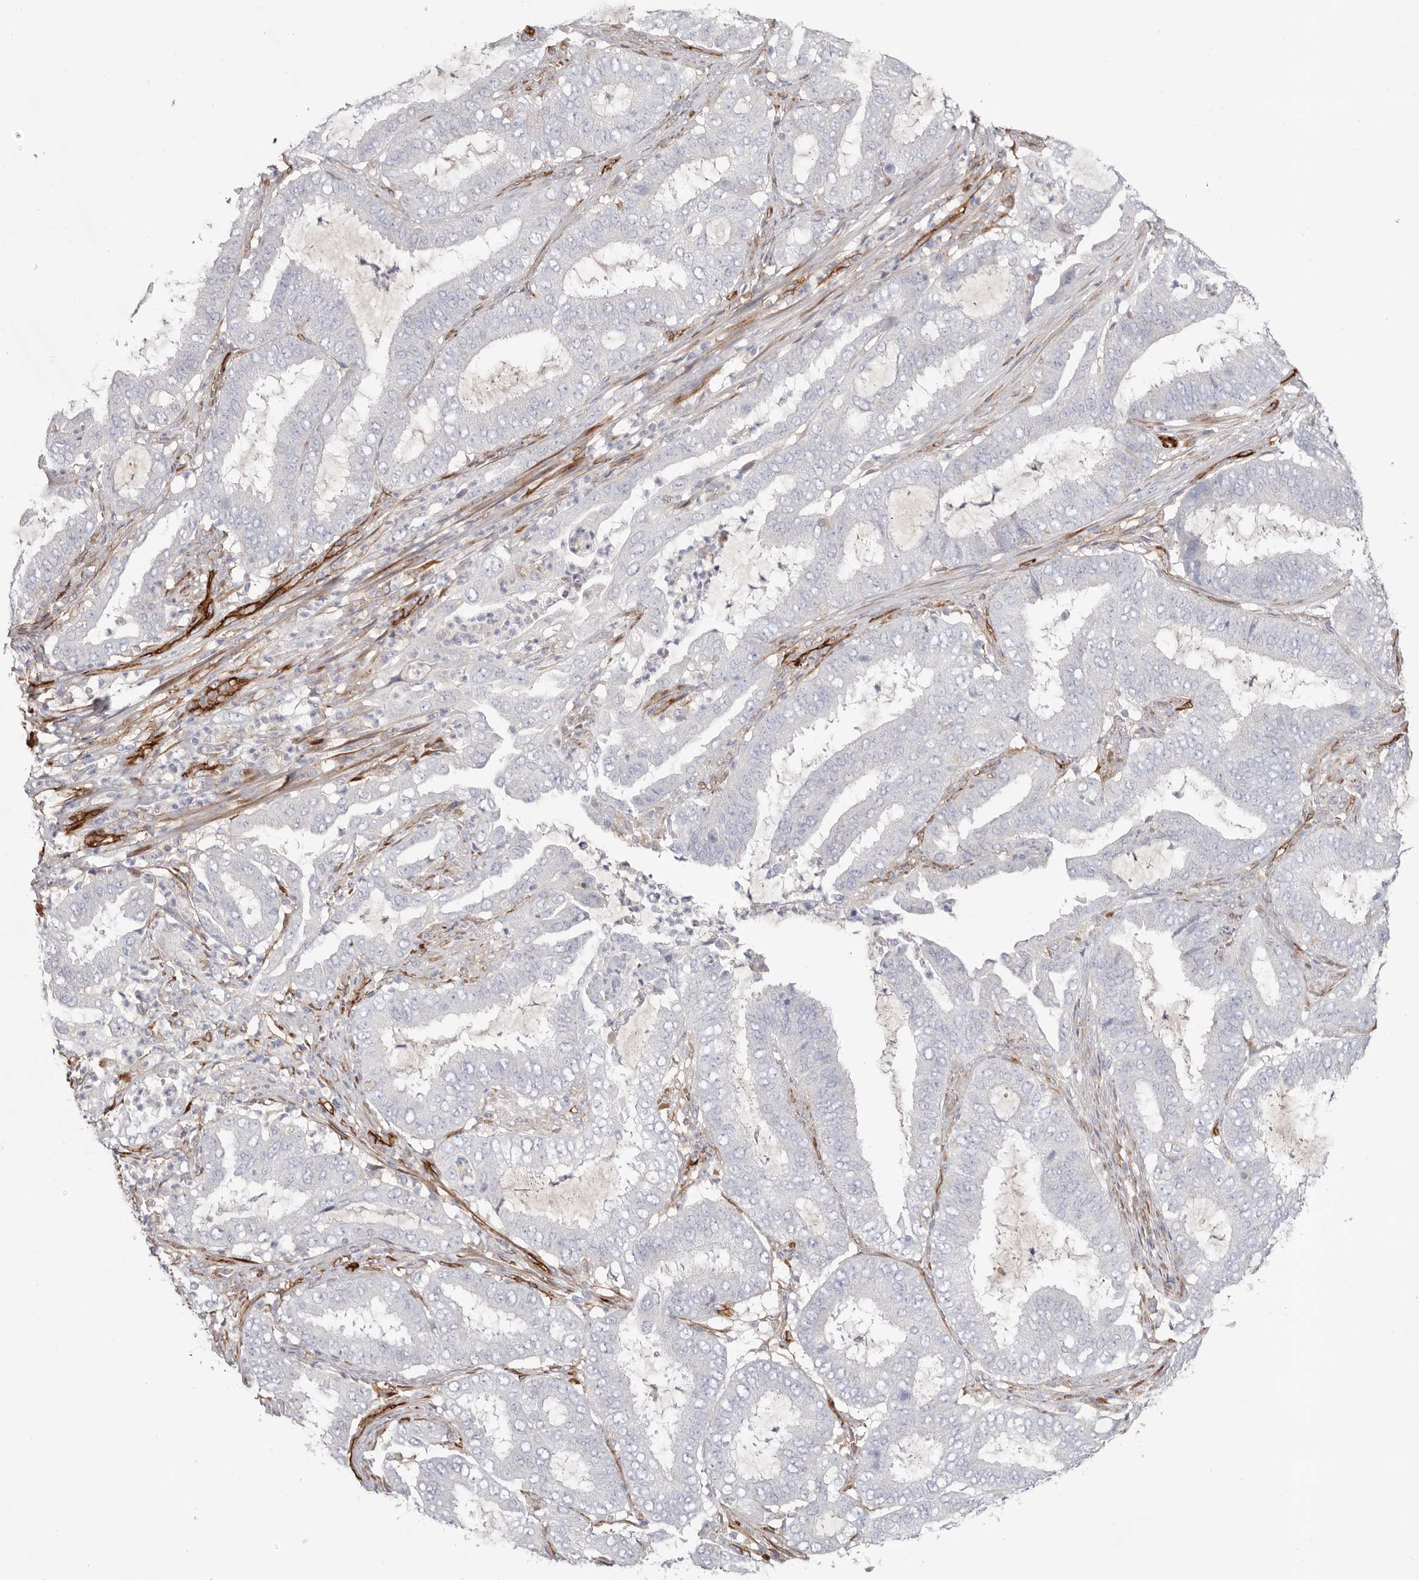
{"staining": {"intensity": "negative", "quantity": "none", "location": "none"}, "tissue": "endometrial cancer", "cell_type": "Tumor cells", "image_type": "cancer", "snomed": [{"axis": "morphology", "description": "Adenocarcinoma, NOS"}, {"axis": "topography", "description": "Endometrium"}], "caption": "This image is of endometrial cancer (adenocarcinoma) stained with IHC to label a protein in brown with the nuclei are counter-stained blue. There is no positivity in tumor cells.", "gene": "LRRC66", "patient": {"sex": "female", "age": 51}}